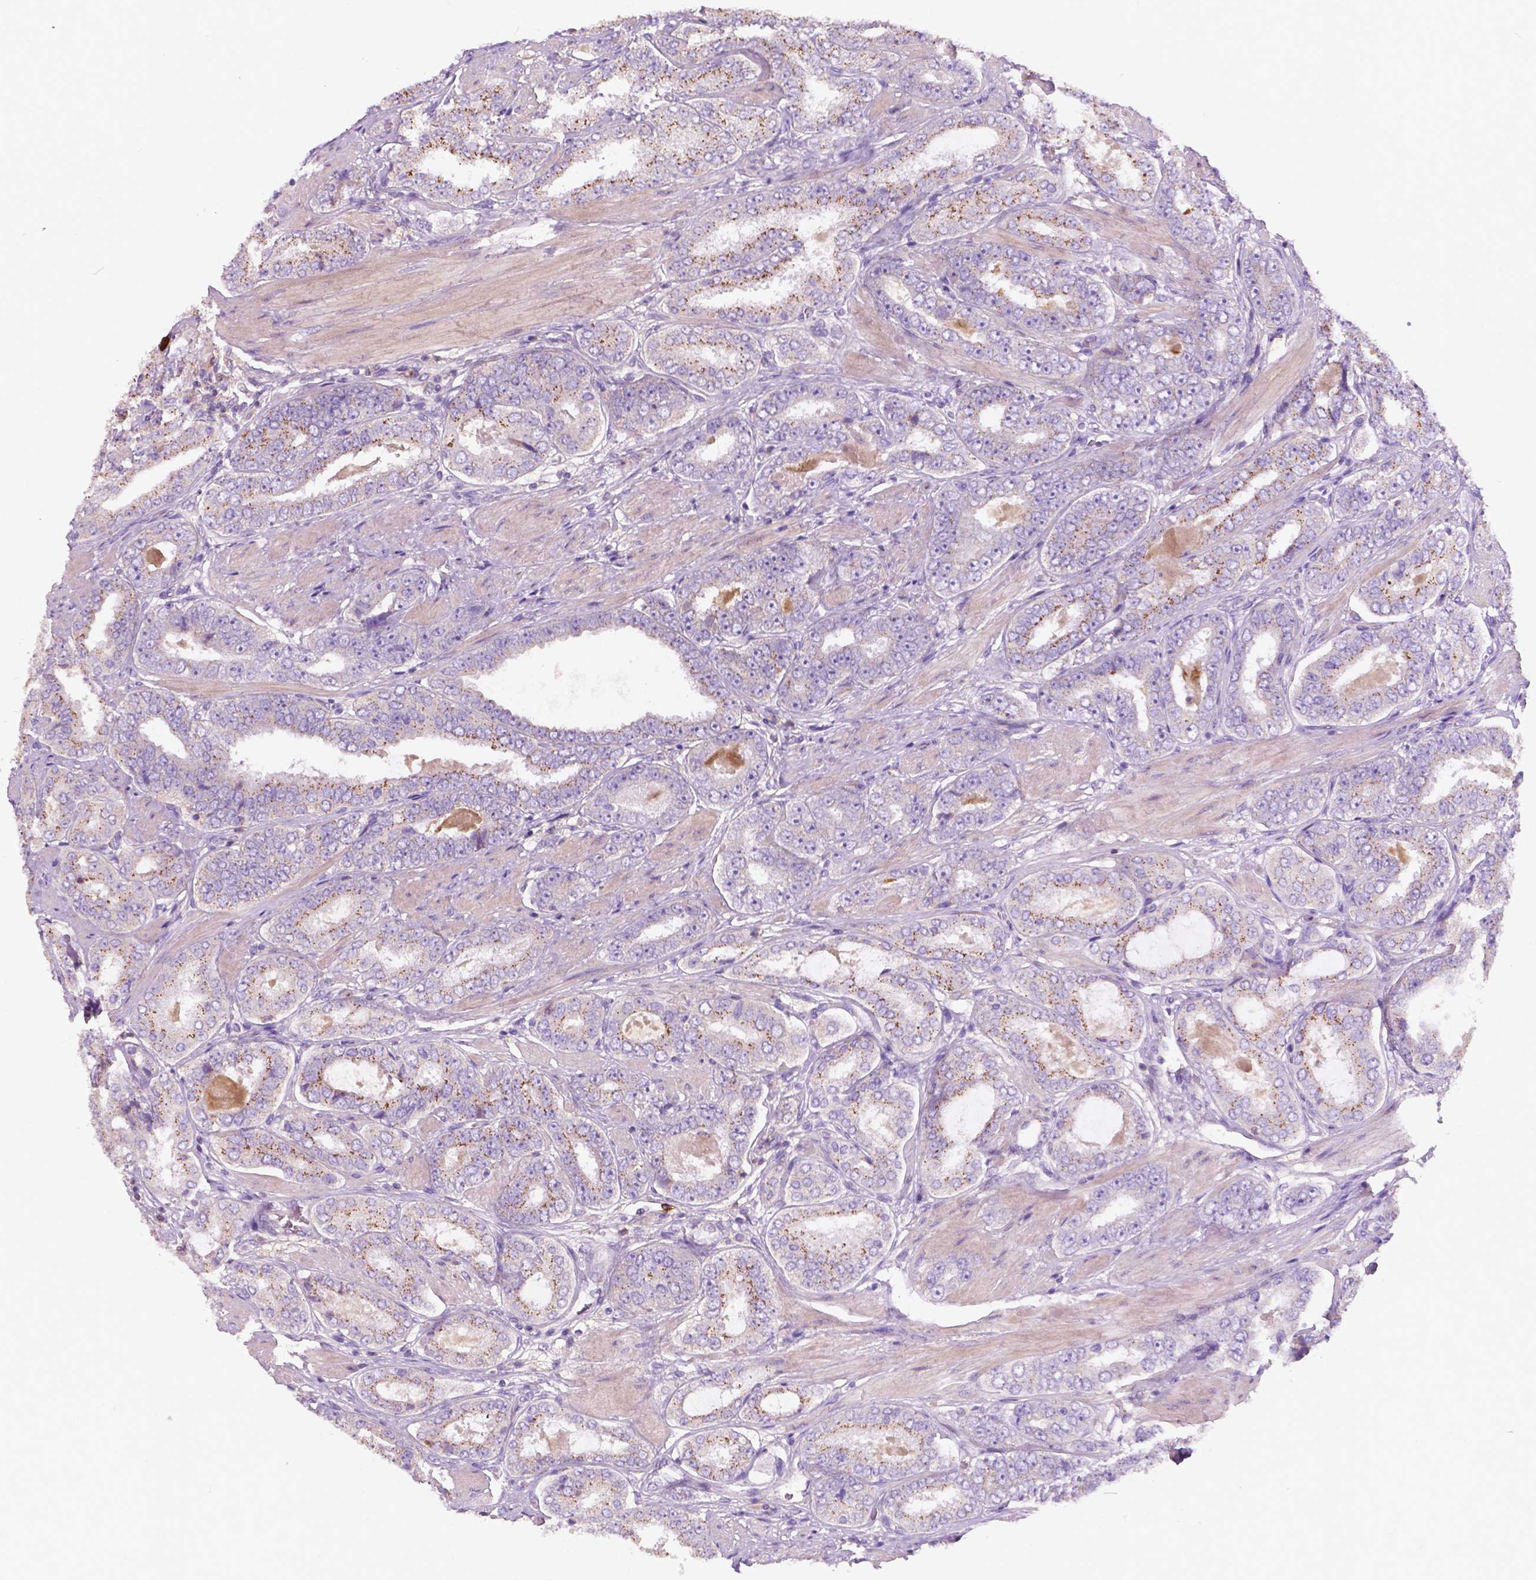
{"staining": {"intensity": "moderate", "quantity": "25%-75%", "location": "cytoplasmic/membranous"}, "tissue": "prostate cancer", "cell_type": "Tumor cells", "image_type": "cancer", "snomed": [{"axis": "morphology", "description": "Adenocarcinoma, High grade"}, {"axis": "topography", "description": "Prostate"}], "caption": "Protein staining by IHC displays moderate cytoplasmic/membranous expression in about 25%-75% of tumor cells in prostate cancer (adenocarcinoma (high-grade)).", "gene": "SEMA4A", "patient": {"sex": "male", "age": 63}}